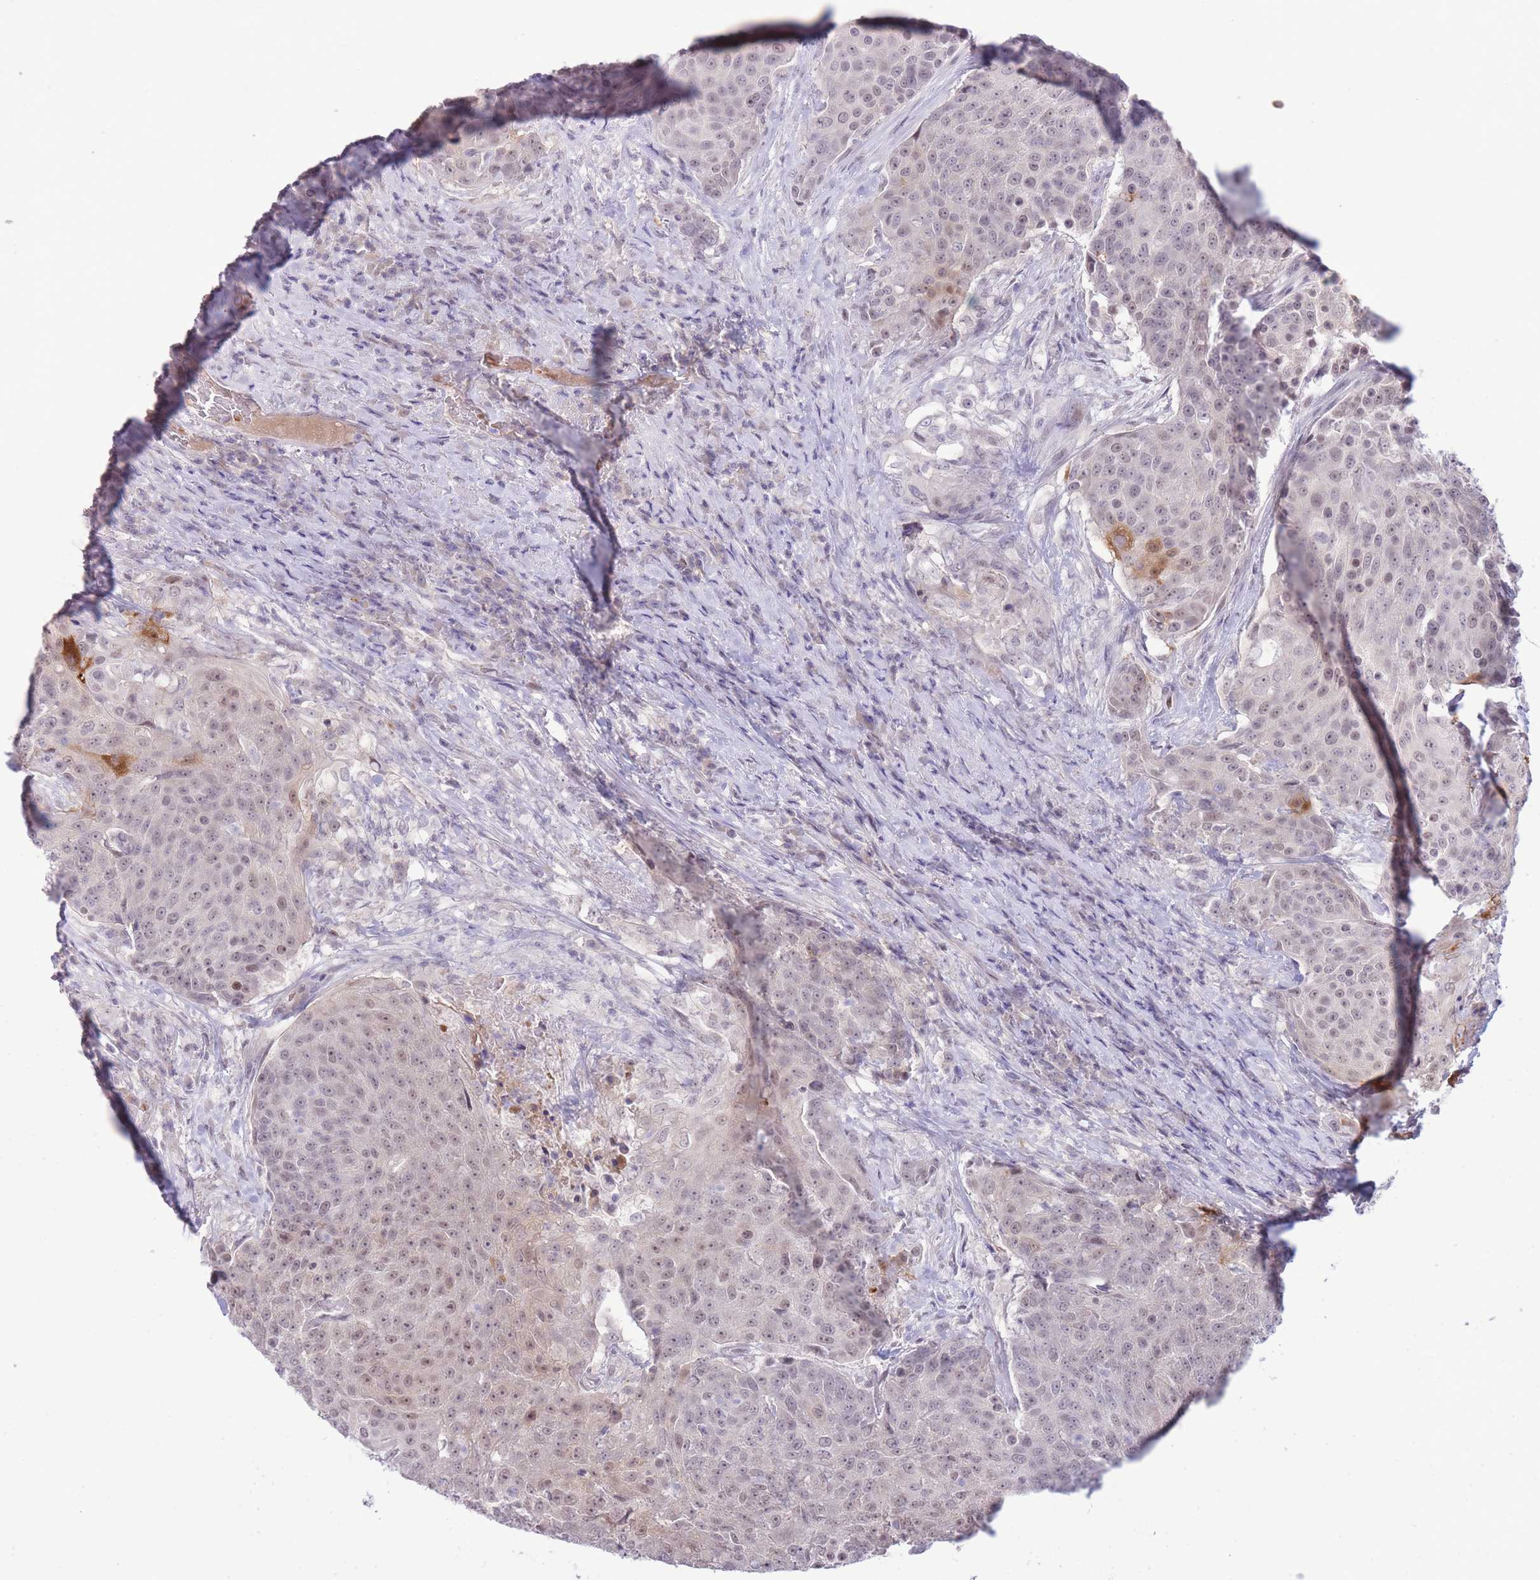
{"staining": {"intensity": "weak", "quantity": "25%-75%", "location": "nuclear"}, "tissue": "urothelial cancer", "cell_type": "Tumor cells", "image_type": "cancer", "snomed": [{"axis": "morphology", "description": "Urothelial carcinoma, High grade"}, {"axis": "topography", "description": "Urinary bladder"}], "caption": "Approximately 25%-75% of tumor cells in urothelial cancer show weak nuclear protein expression as visualized by brown immunohistochemical staining.", "gene": "FBXO46", "patient": {"sex": "female", "age": 63}}